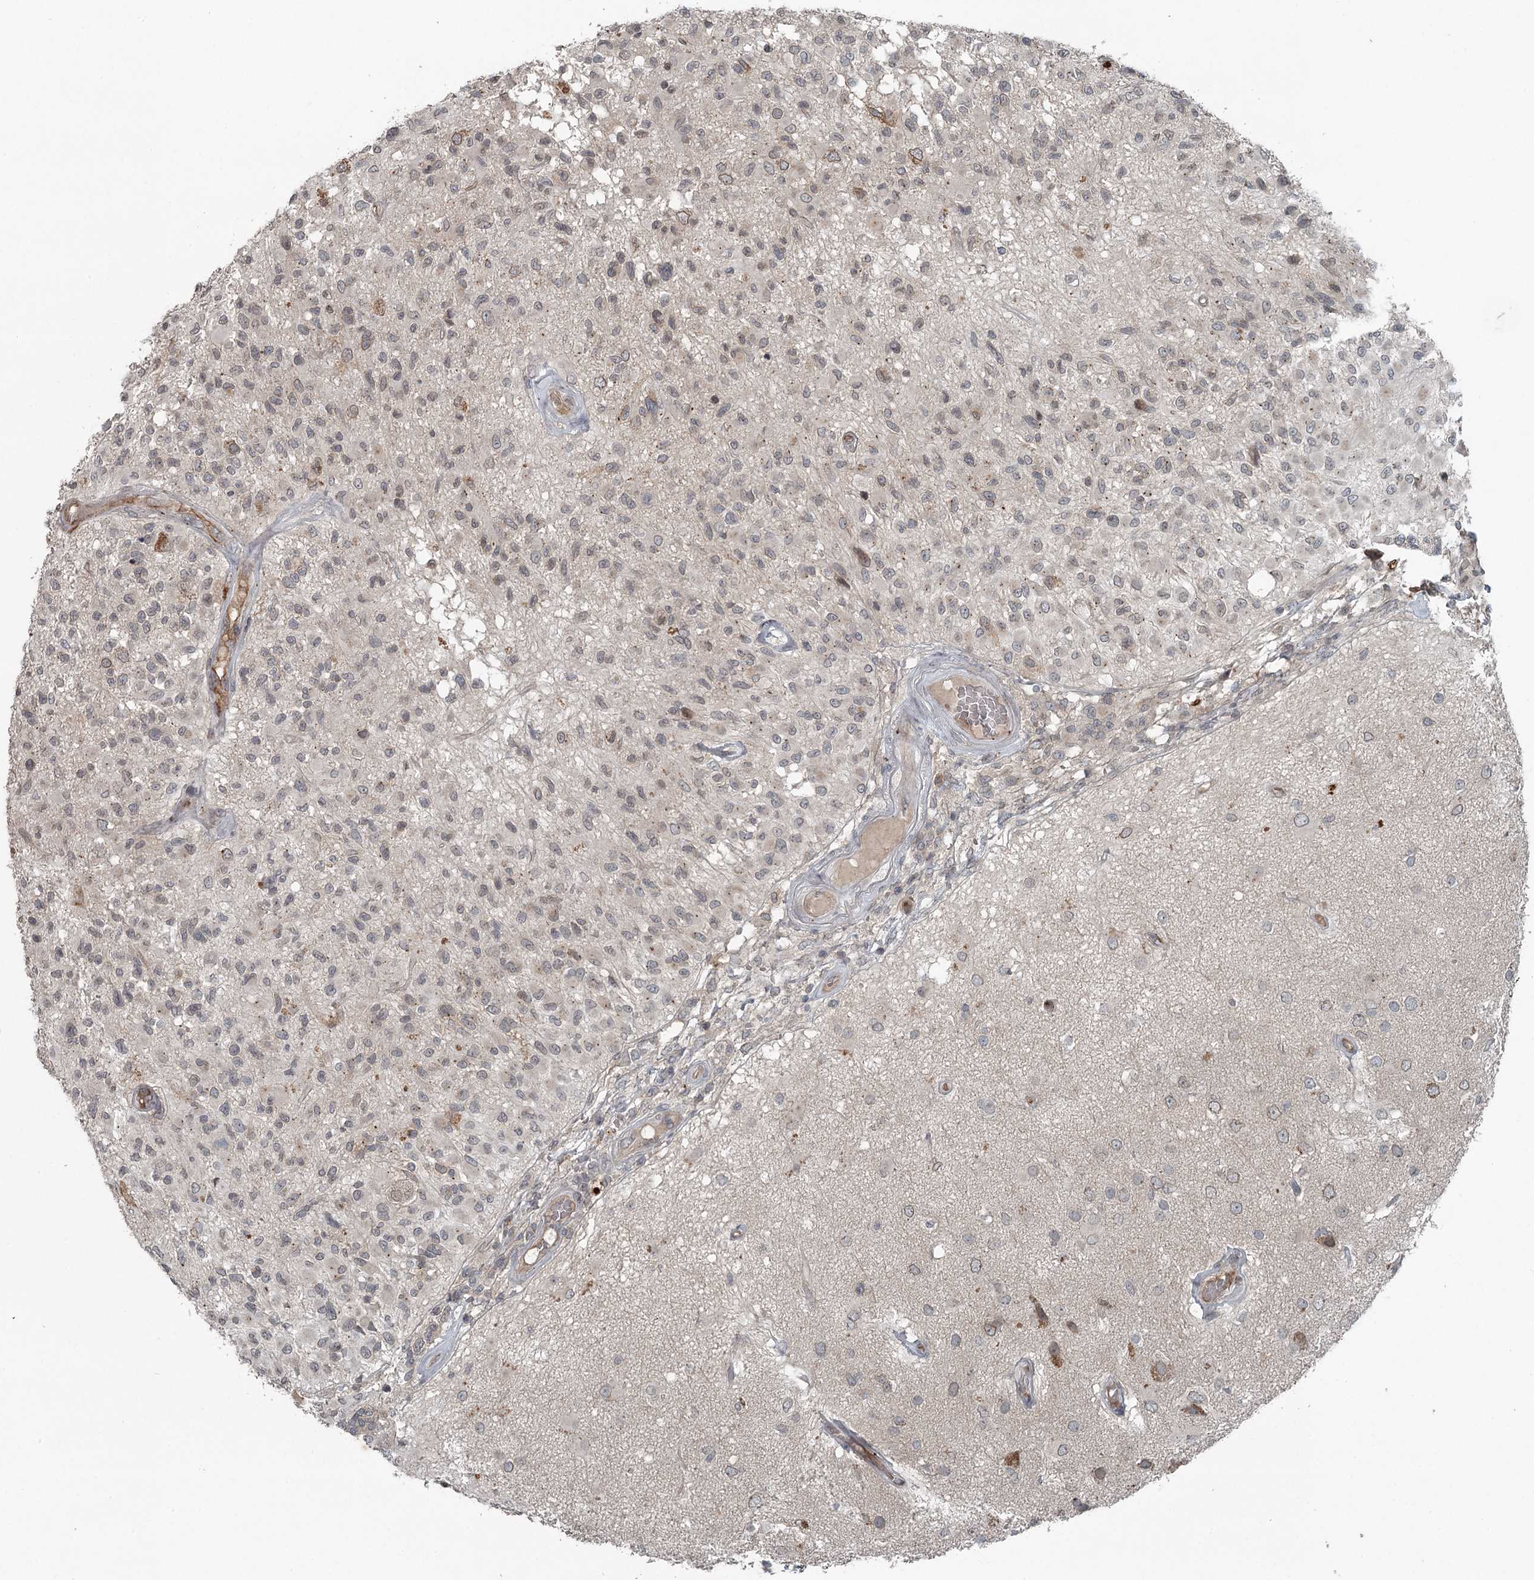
{"staining": {"intensity": "weak", "quantity": "<25%", "location": "cytoplasmic/membranous,nuclear"}, "tissue": "glioma", "cell_type": "Tumor cells", "image_type": "cancer", "snomed": [{"axis": "morphology", "description": "Glioma, malignant, High grade"}, {"axis": "morphology", "description": "Glioblastoma, NOS"}, {"axis": "topography", "description": "Brain"}], "caption": "An IHC photomicrograph of high-grade glioma (malignant) is shown. There is no staining in tumor cells of high-grade glioma (malignant).", "gene": "SLC39A8", "patient": {"sex": "male", "age": 60}}